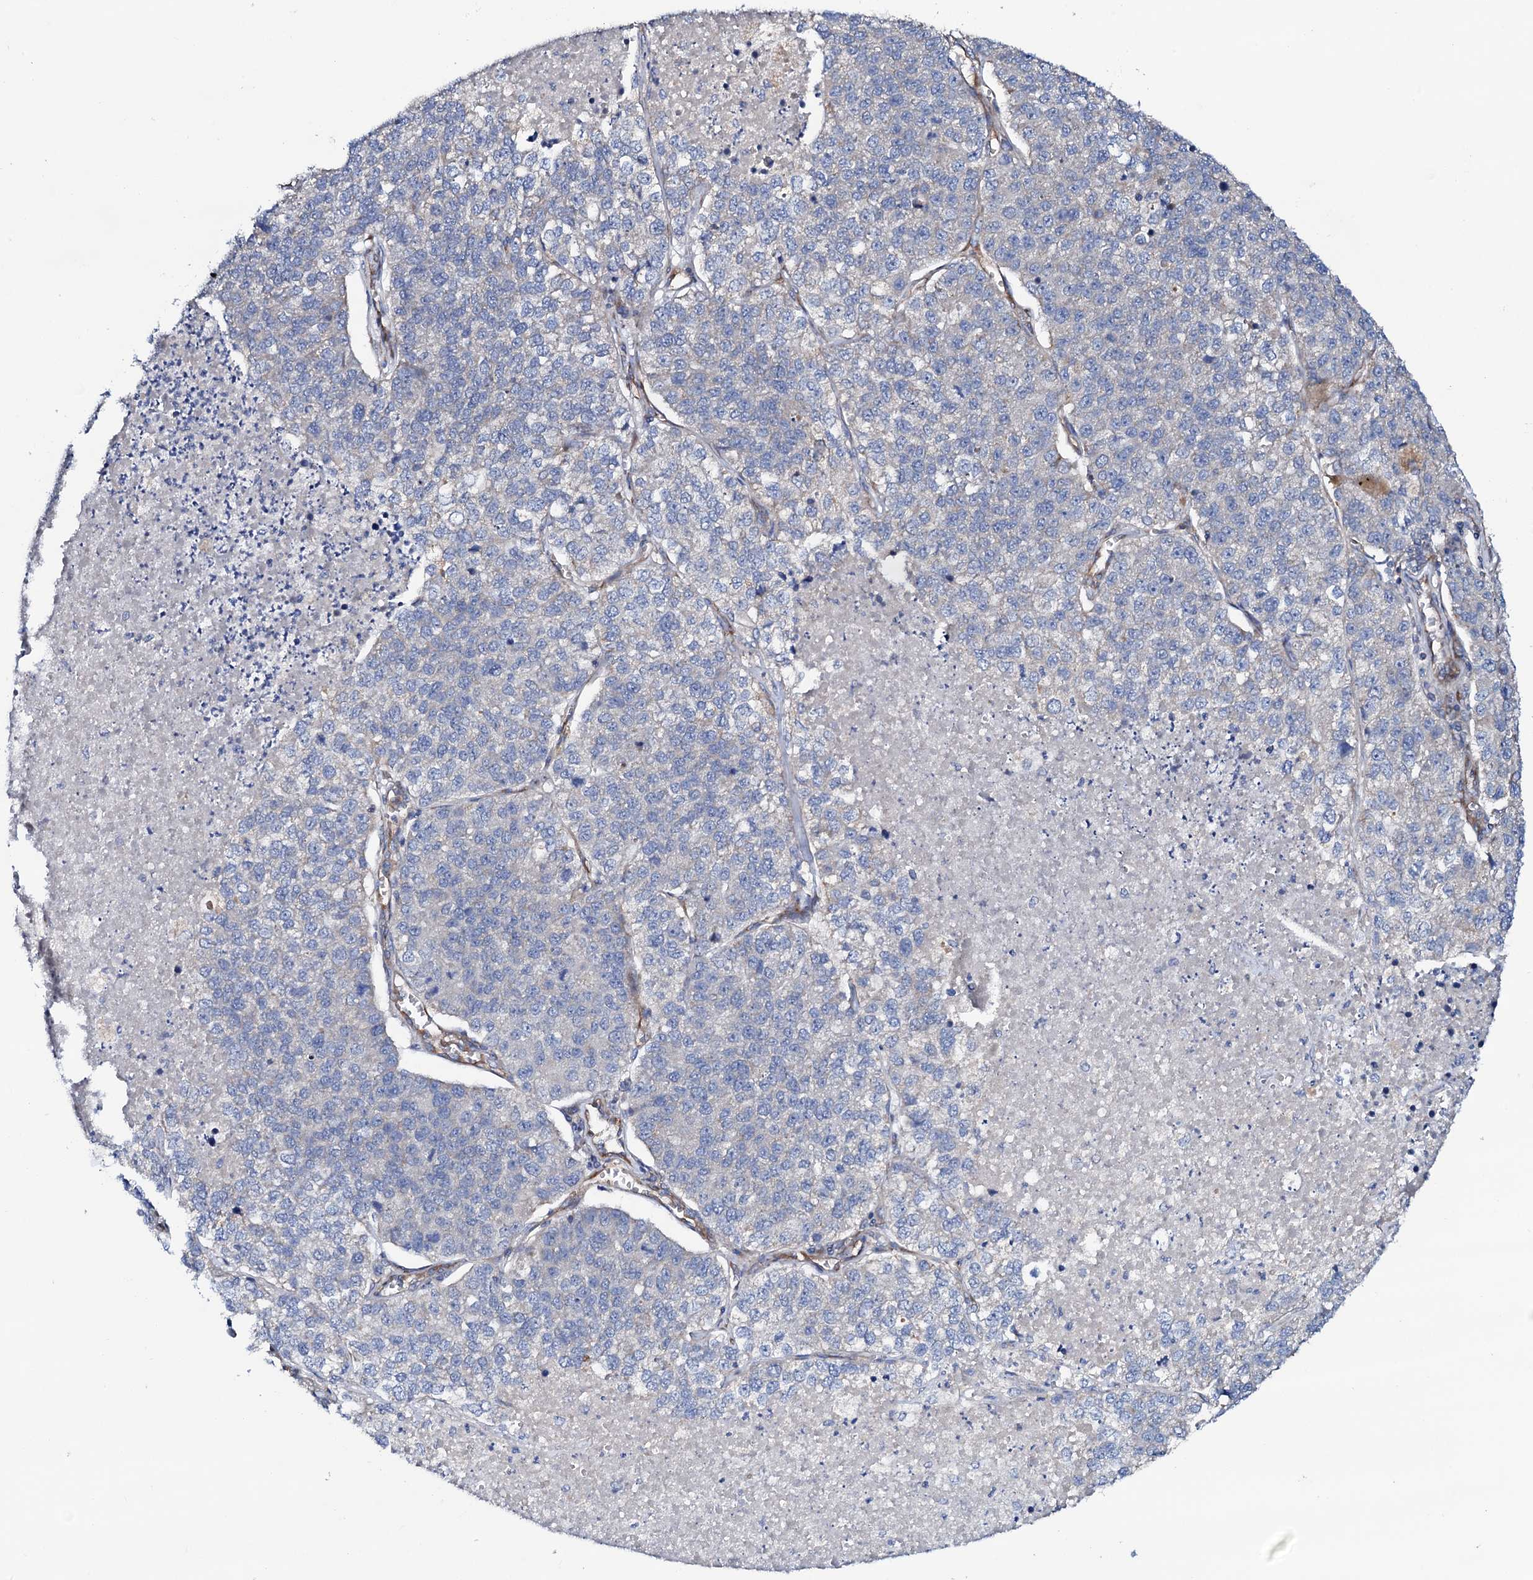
{"staining": {"intensity": "negative", "quantity": "none", "location": "none"}, "tissue": "lung cancer", "cell_type": "Tumor cells", "image_type": "cancer", "snomed": [{"axis": "morphology", "description": "Adenocarcinoma, NOS"}, {"axis": "topography", "description": "Lung"}], "caption": "Human adenocarcinoma (lung) stained for a protein using IHC reveals no staining in tumor cells.", "gene": "STARD13", "patient": {"sex": "male", "age": 49}}